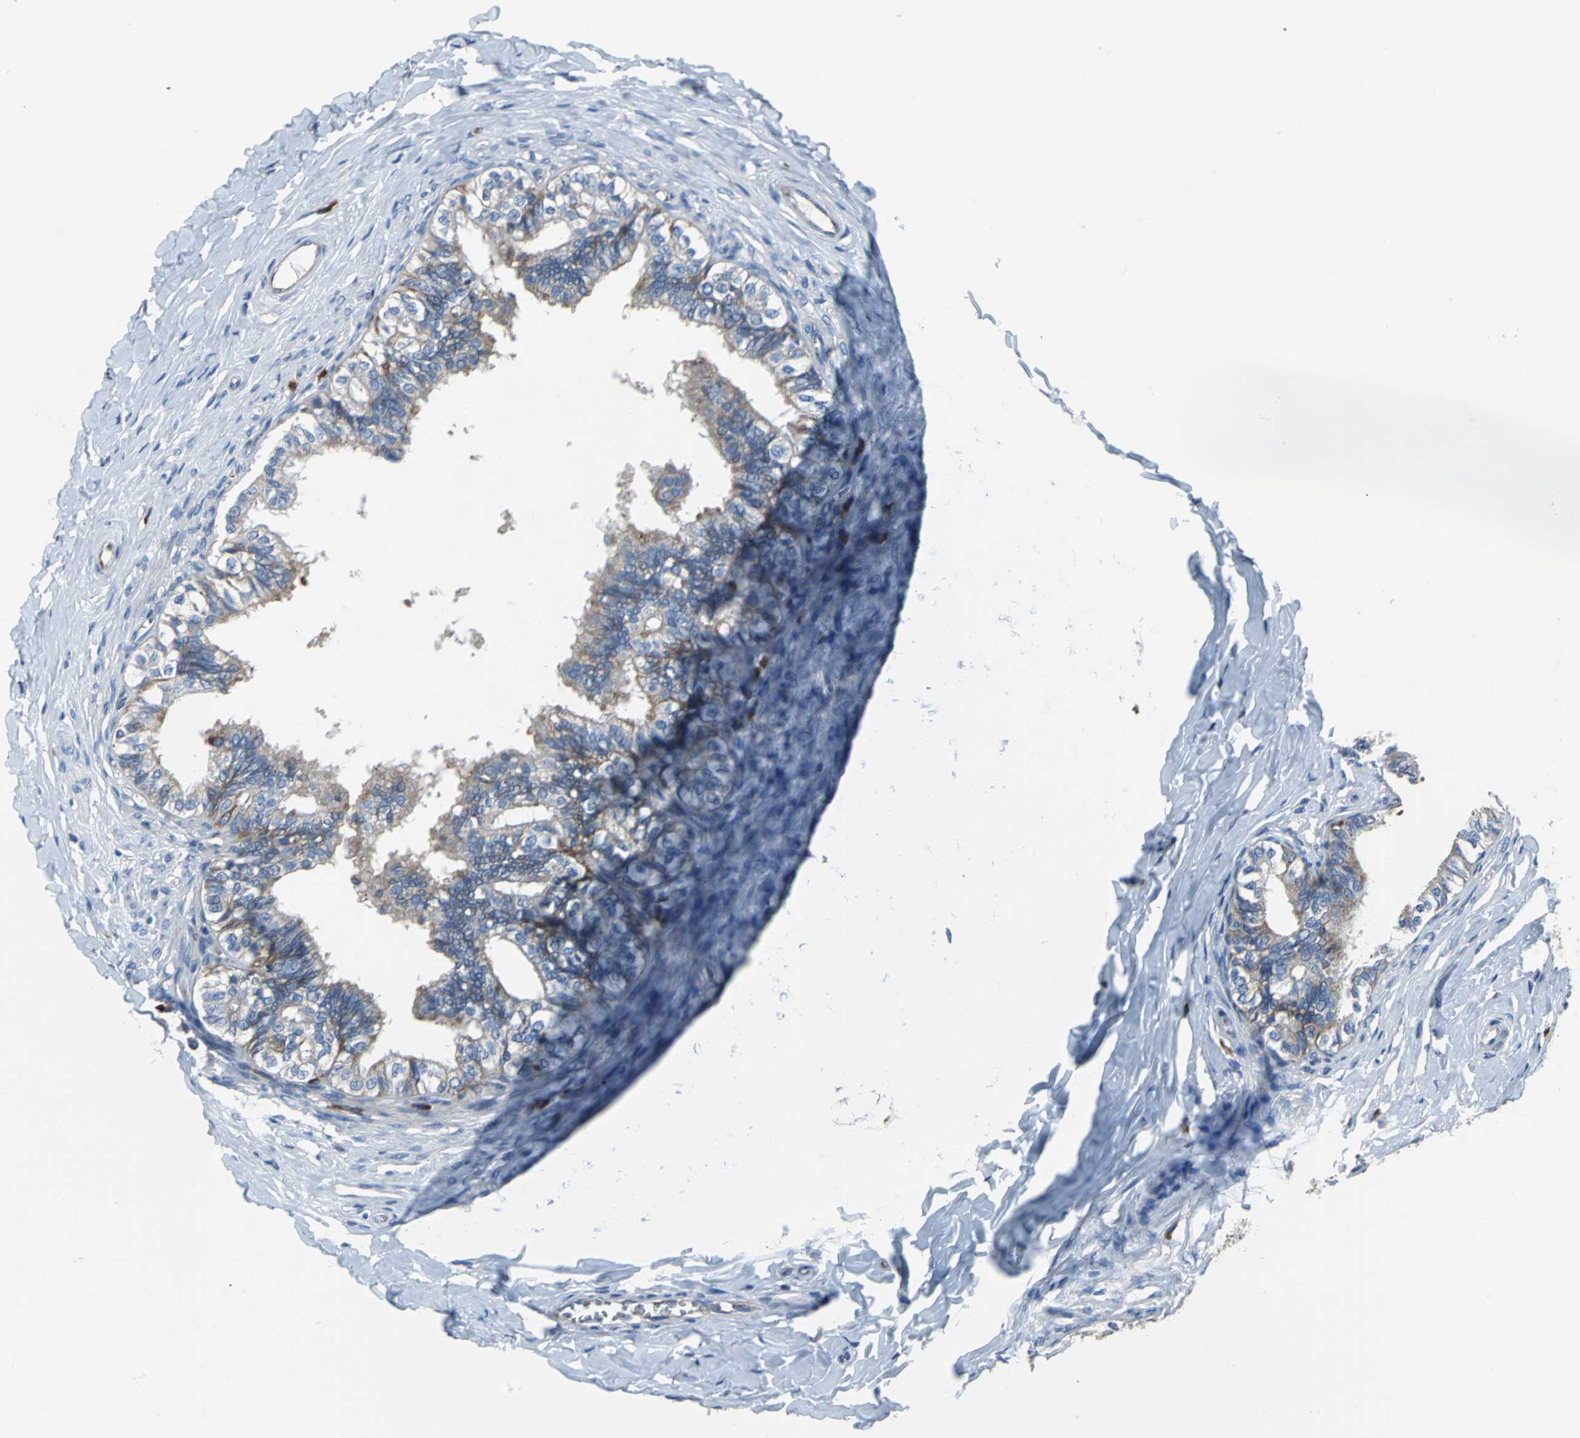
{"staining": {"intensity": "weak", "quantity": ">75%", "location": "cytoplasmic/membranous"}, "tissue": "epididymis", "cell_type": "Glandular cells", "image_type": "normal", "snomed": [{"axis": "morphology", "description": "Normal tissue, NOS"}, {"axis": "topography", "description": "Soft tissue"}, {"axis": "topography", "description": "Epididymis"}], "caption": "The micrograph reveals staining of normal epididymis, revealing weak cytoplasmic/membranous protein positivity (brown color) within glandular cells.", "gene": "EIF5A", "patient": {"sex": "male", "age": 26}}